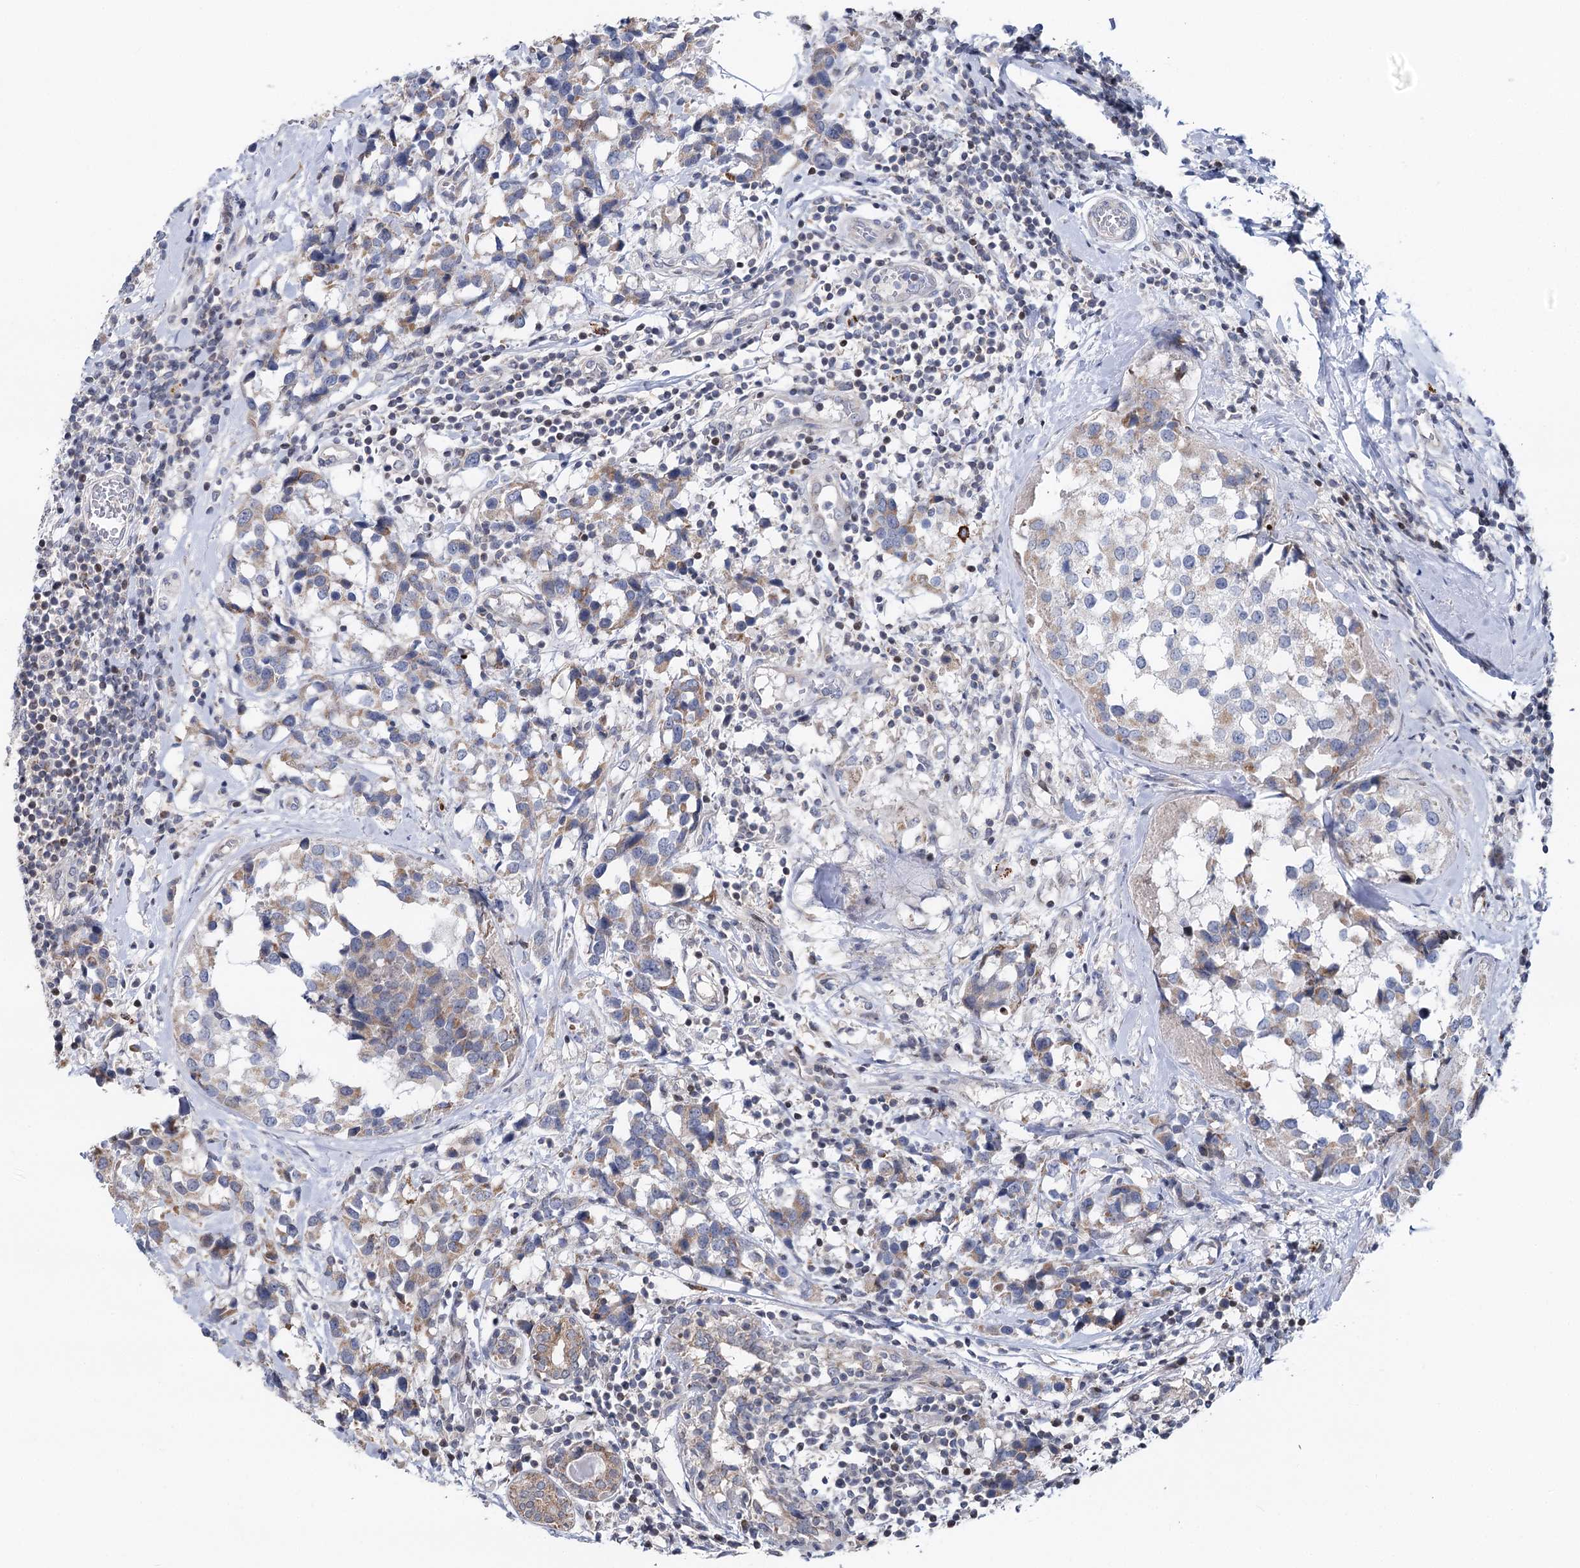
{"staining": {"intensity": "weak", "quantity": "25%-75%", "location": "cytoplasmic/membranous"}, "tissue": "breast cancer", "cell_type": "Tumor cells", "image_type": "cancer", "snomed": [{"axis": "morphology", "description": "Lobular carcinoma"}, {"axis": "topography", "description": "Breast"}], "caption": "This histopathology image demonstrates immunohistochemistry staining of human breast cancer, with low weak cytoplasmic/membranous expression in approximately 25%-75% of tumor cells.", "gene": "PTGR1", "patient": {"sex": "female", "age": 59}}